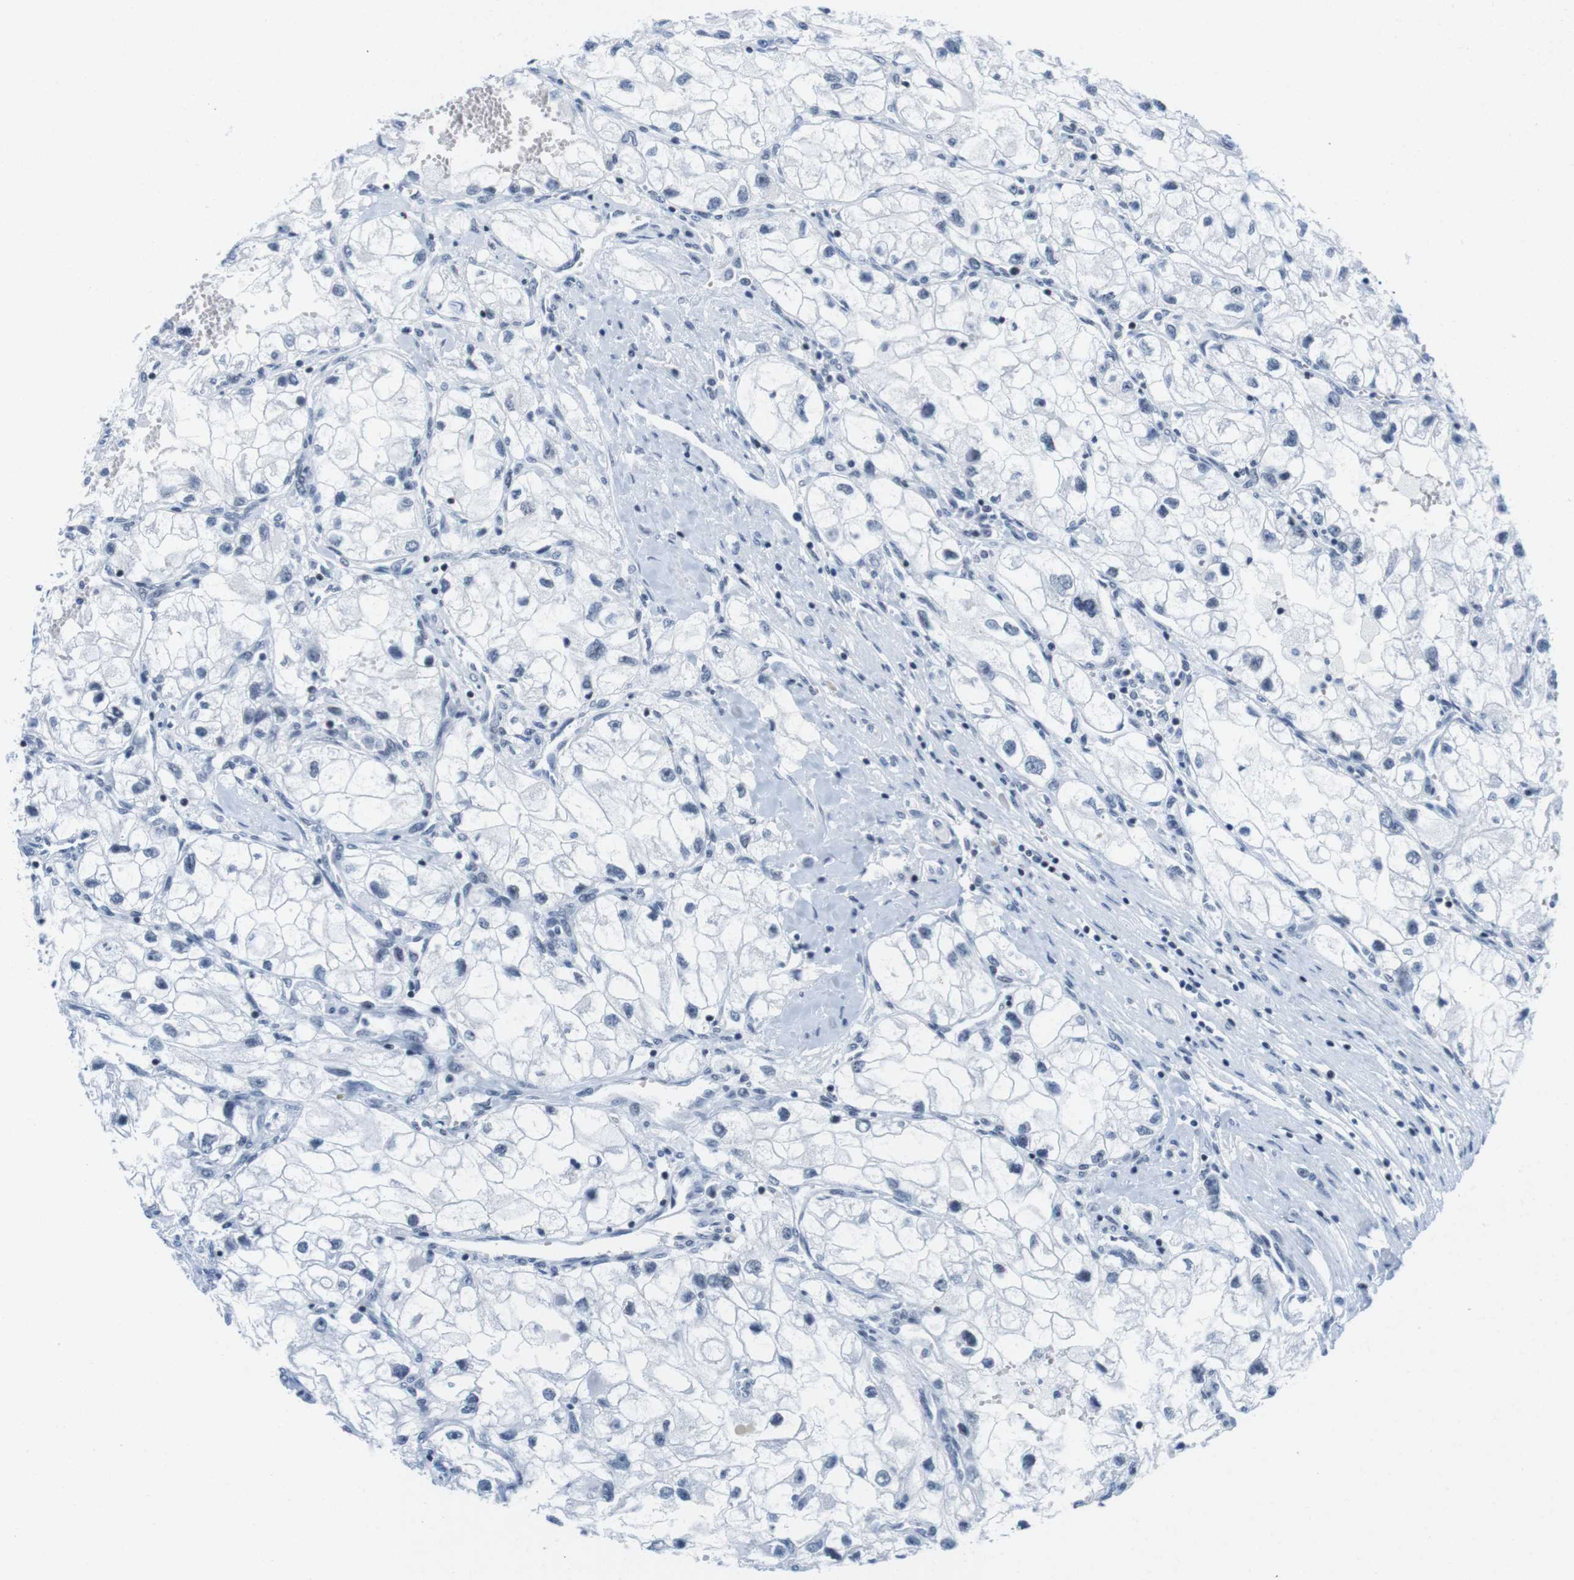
{"staining": {"intensity": "negative", "quantity": "none", "location": "none"}, "tissue": "renal cancer", "cell_type": "Tumor cells", "image_type": "cancer", "snomed": [{"axis": "morphology", "description": "Adenocarcinoma, NOS"}, {"axis": "topography", "description": "Kidney"}], "caption": "An image of renal cancer stained for a protein shows no brown staining in tumor cells.", "gene": "IFI16", "patient": {"sex": "female", "age": 70}}